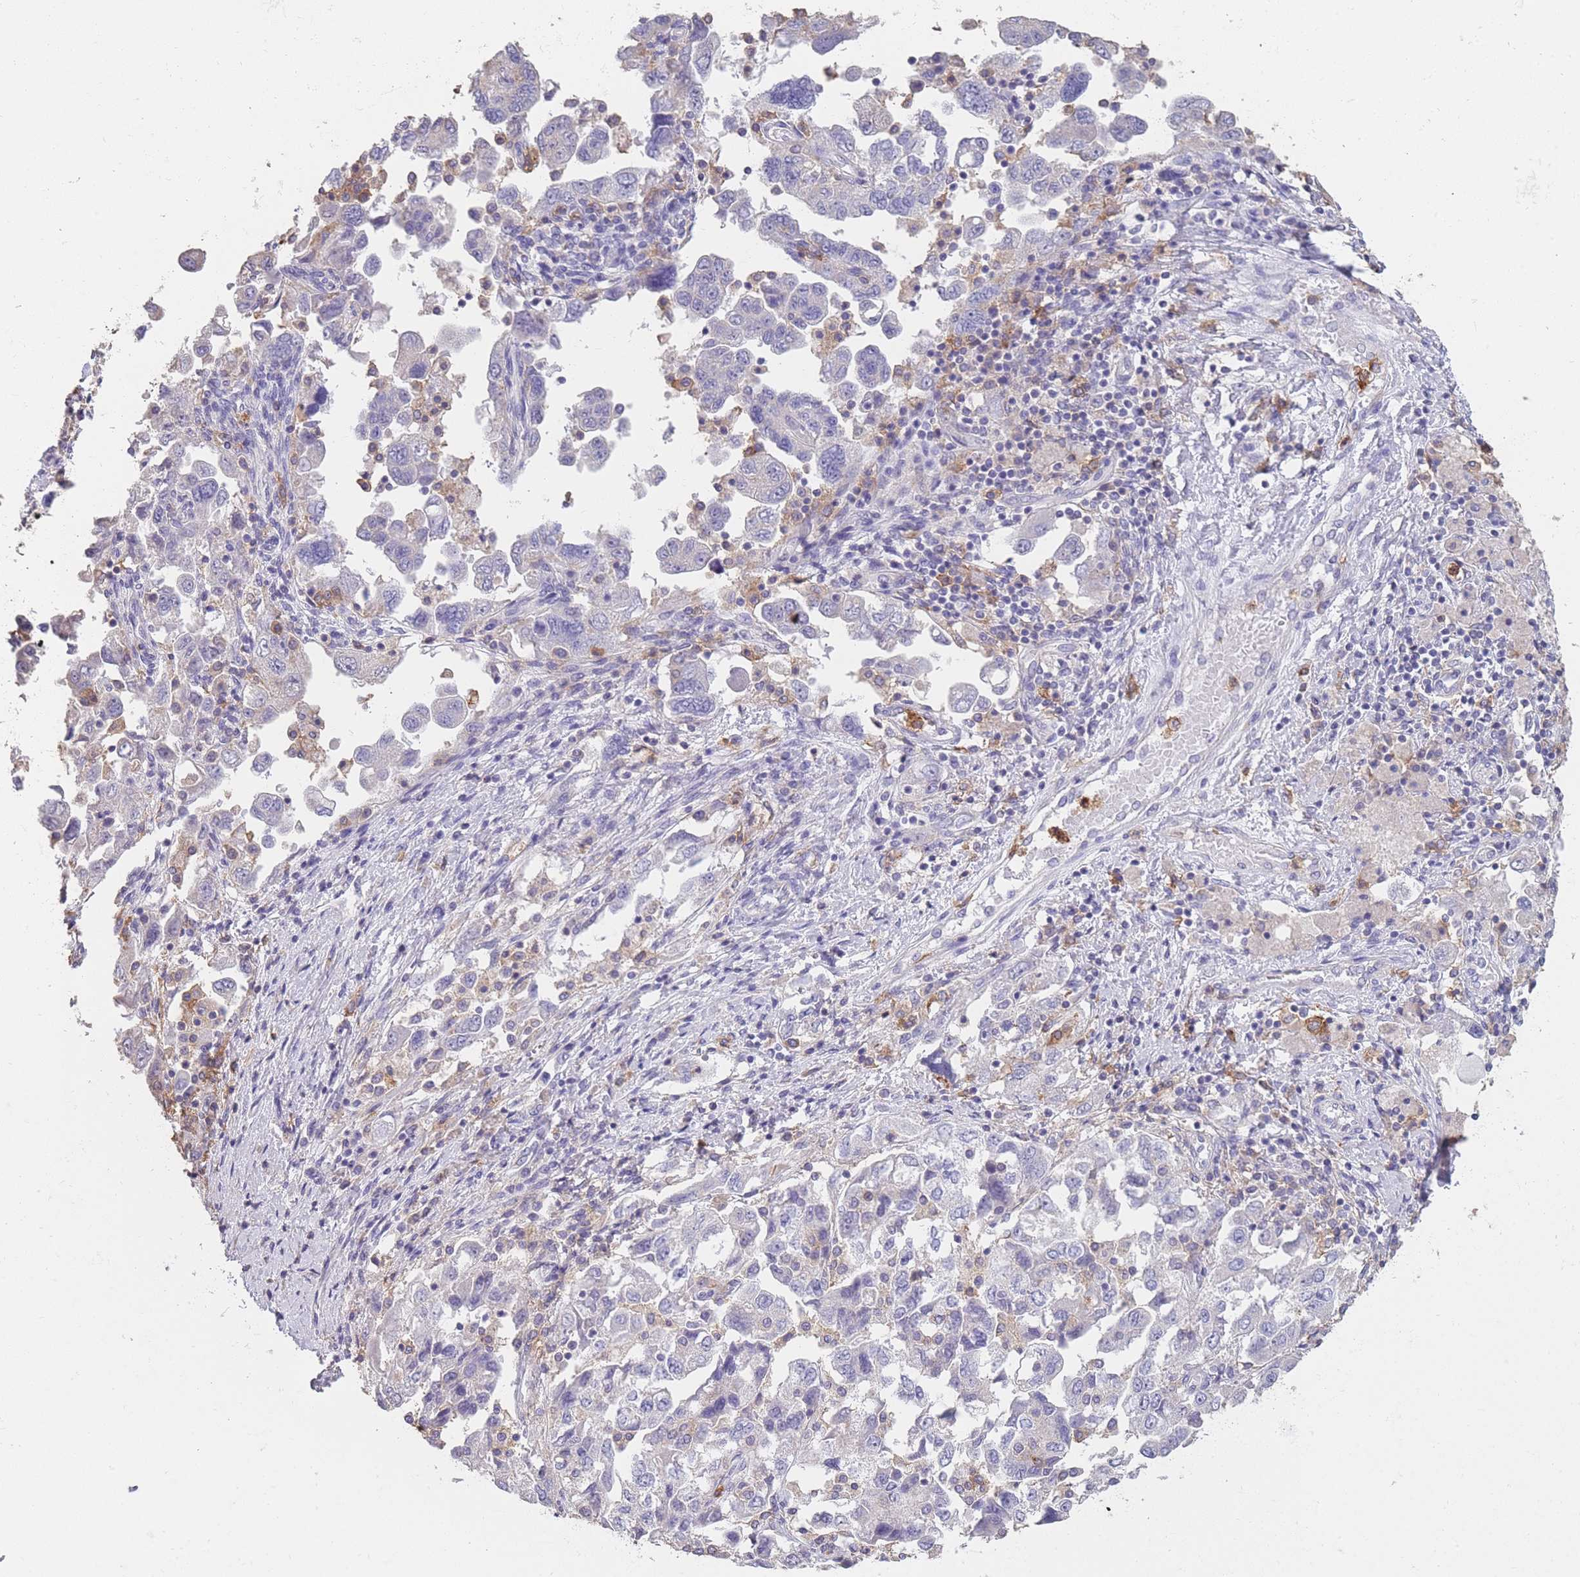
{"staining": {"intensity": "negative", "quantity": "none", "location": "none"}, "tissue": "ovarian cancer", "cell_type": "Tumor cells", "image_type": "cancer", "snomed": [{"axis": "morphology", "description": "Carcinoma, NOS"}, {"axis": "morphology", "description": "Cystadenocarcinoma, serous, NOS"}, {"axis": "topography", "description": "Ovary"}], "caption": "Human ovarian cancer (serous cystadenocarcinoma) stained for a protein using immunohistochemistry (IHC) displays no staining in tumor cells.", "gene": "CLEC12A", "patient": {"sex": "female", "age": 69}}